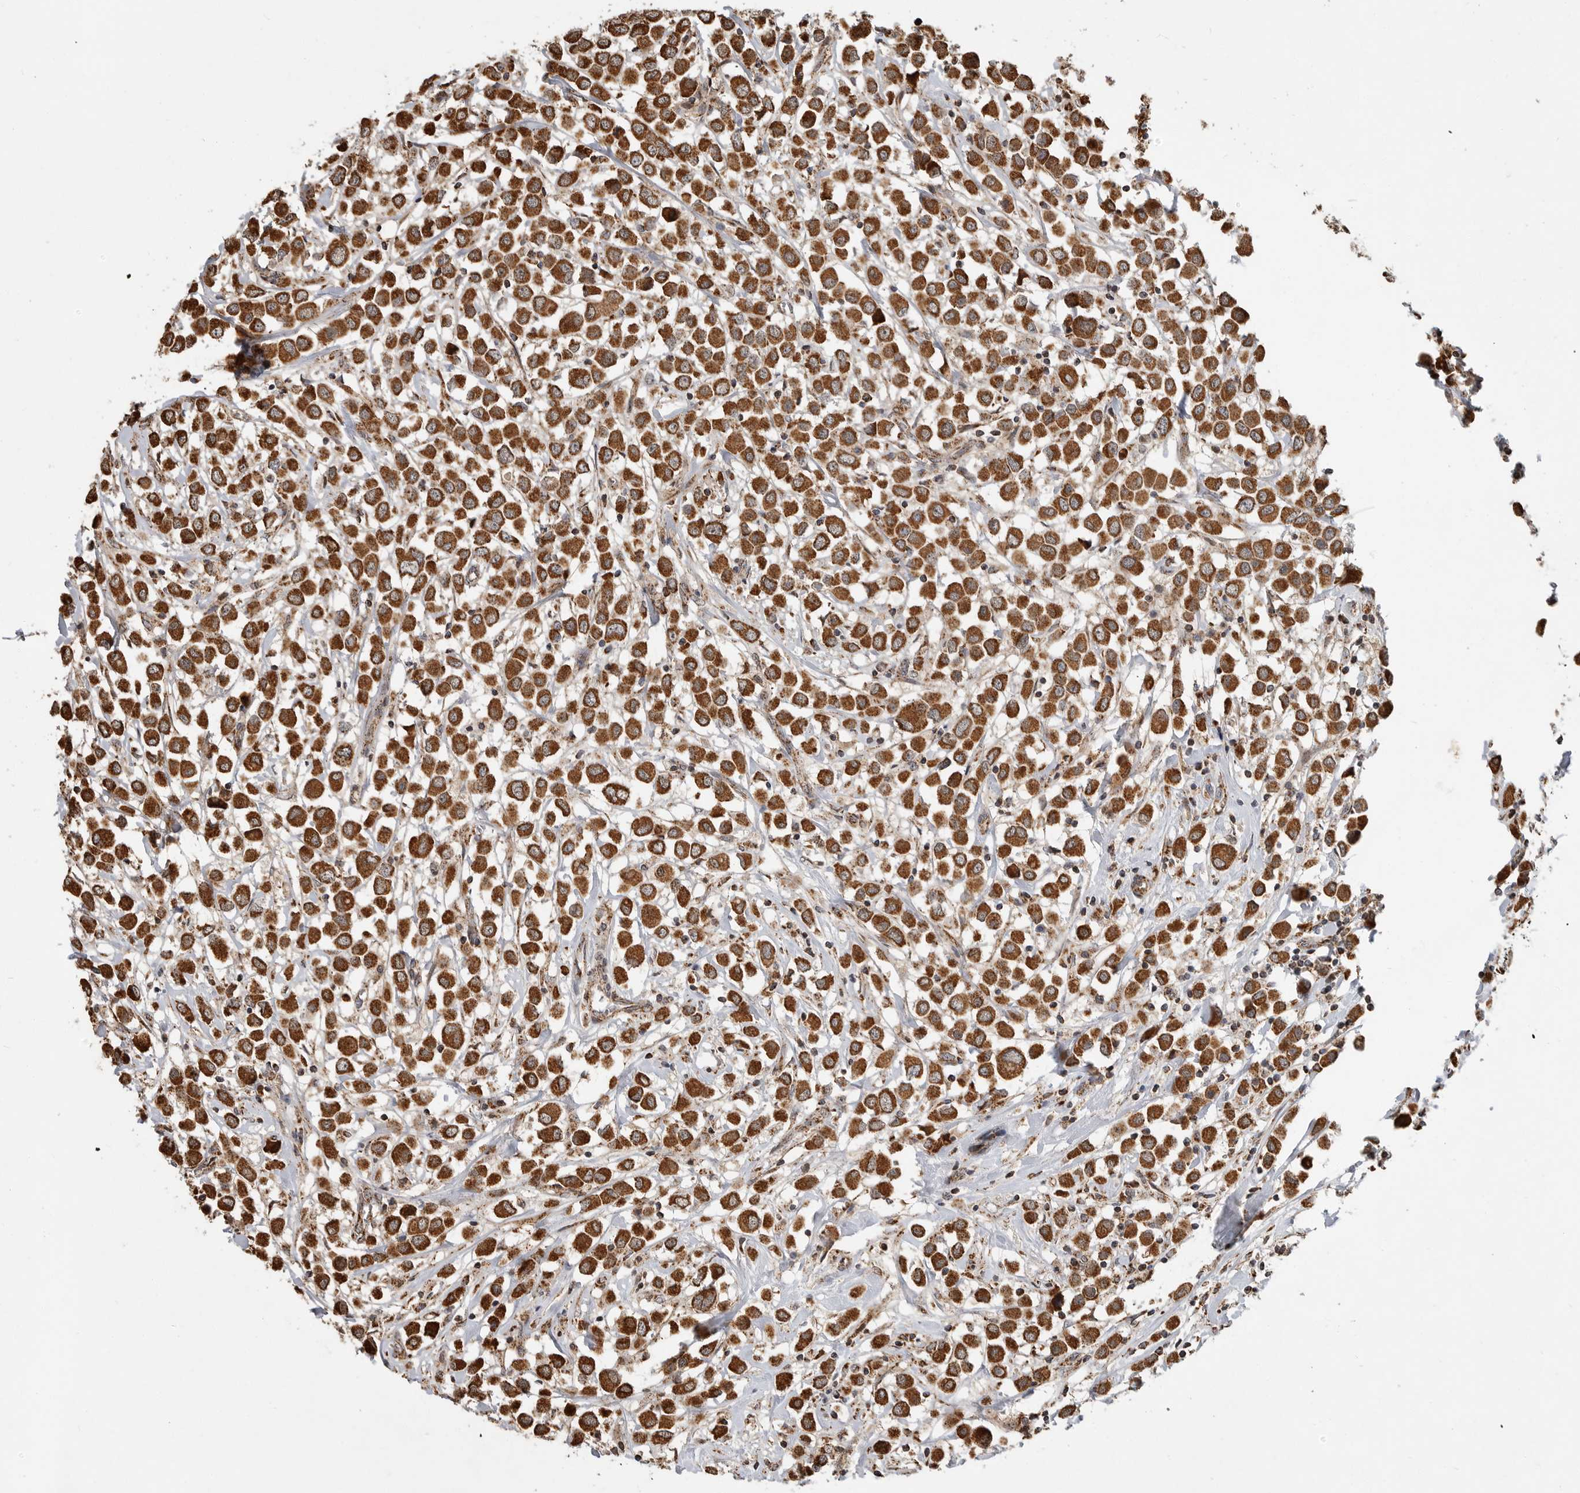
{"staining": {"intensity": "strong", "quantity": ">75%", "location": "cytoplasmic/membranous"}, "tissue": "breast cancer", "cell_type": "Tumor cells", "image_type": "cancer", "snomed": [{"axis": "morphology", "description": "Duct carcinoma"}, {"axis": "topography", "description": "Breast"}], "caption": "Immunohistochemistry micrograph of neoplastic tissue: breast infiltrating ductal carcinoma stained using immunohistochemistry (IHC) displays high levels of strong protein expression localized specifically in the cytoplasmic/membranous of tumor cells, appearing as a cytoplasmic/membranous brown color.", "gene": "GCNT2", "patient": {"sex": "female", "age": 61}}